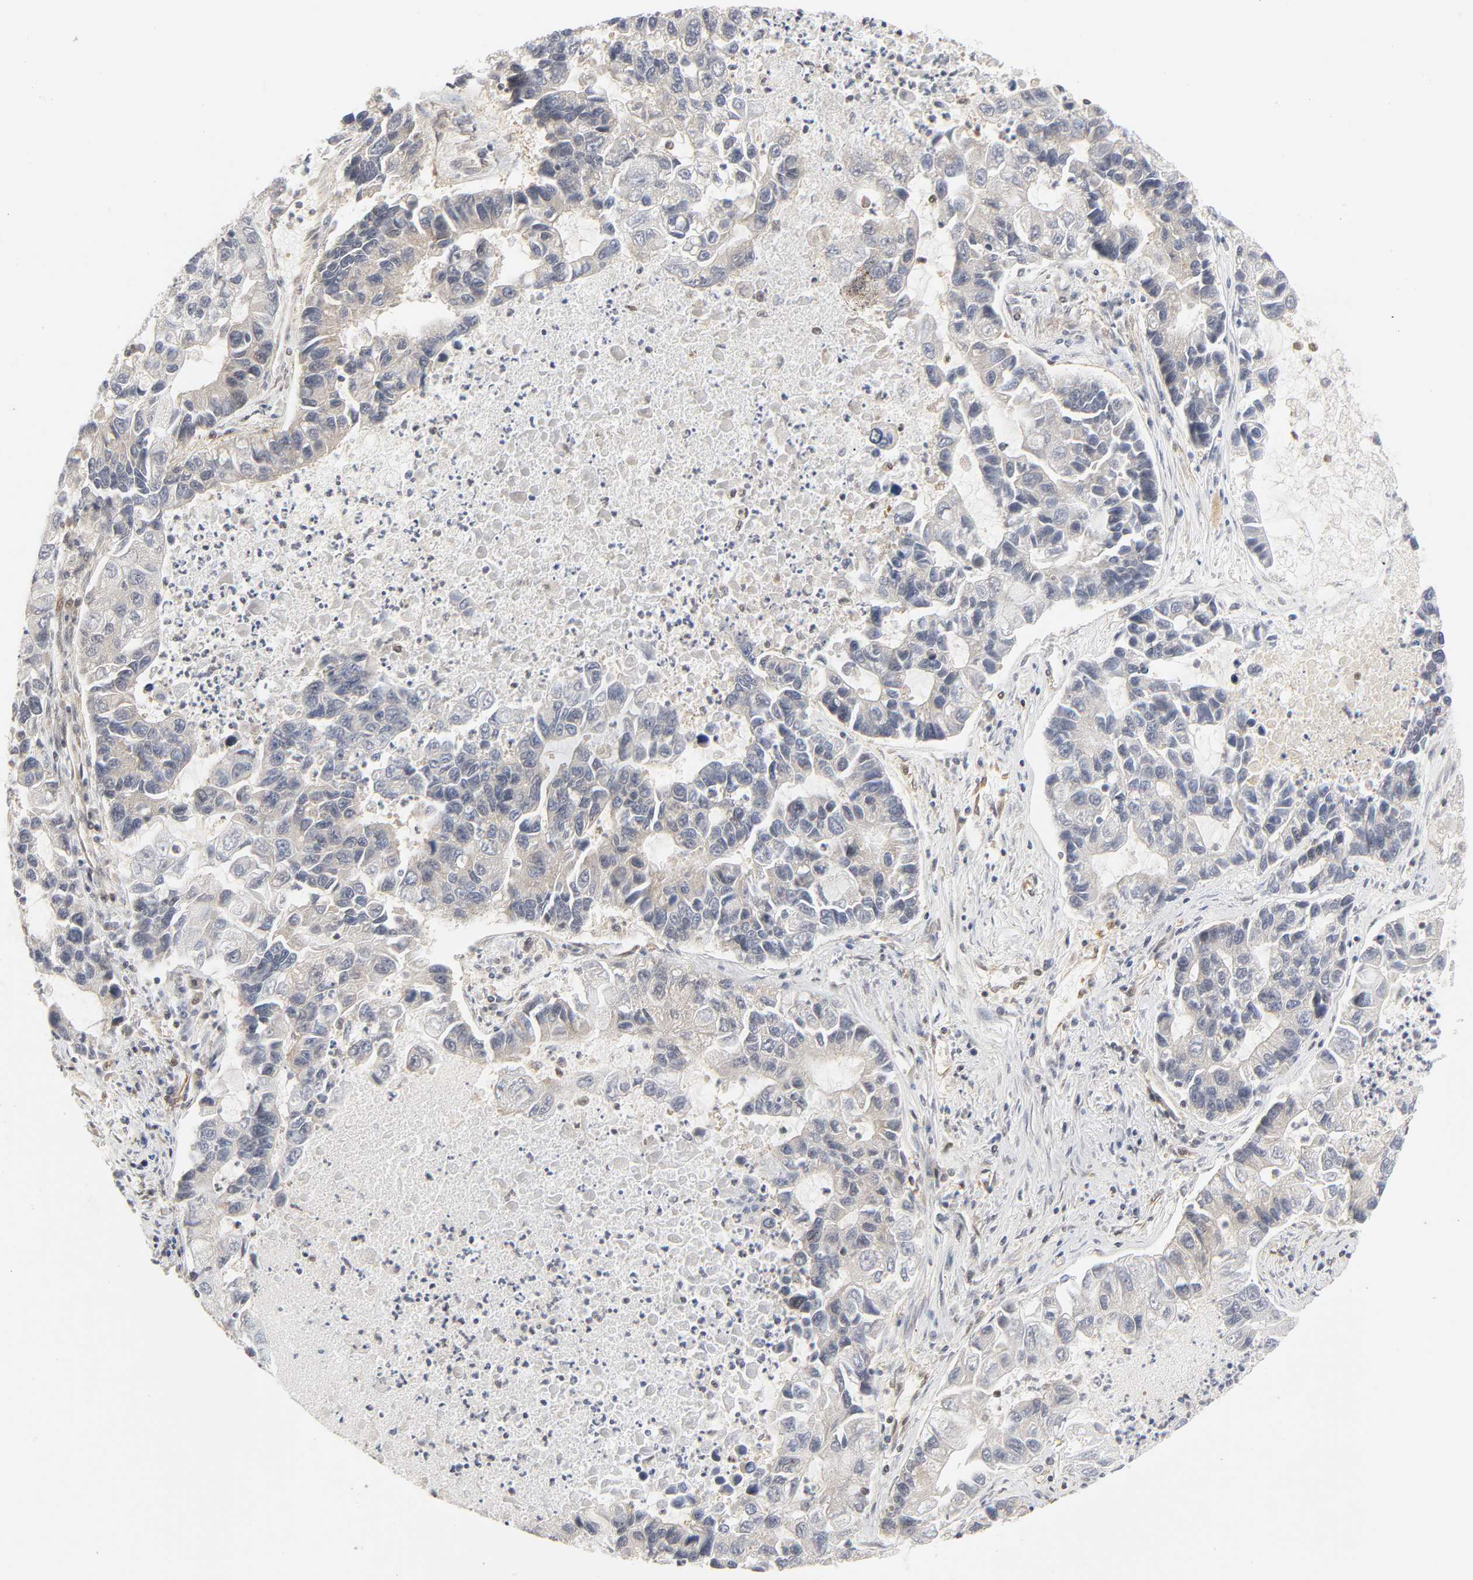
{"staining": {"intensity": "weak", "quantity": "<25%", "location": "cytoplasmic/membranous"}, "tissue": "lung cancer", "cell_type": "Tumor cells", "image_type": "cancer", "snomed": [{"axis": "morphology", "description": "Adenocarcinoma, NOS"}, {"axis": "topography", "description": "Lung"}], "caption": "Histopathology image shows no protein staining in tumor cells of adenocarcinoma (lung) tissue. (DAB immunohistochemistry, high magnification).", "gene": "CDC37", "patient": {"sex": "female", "age": 51}}